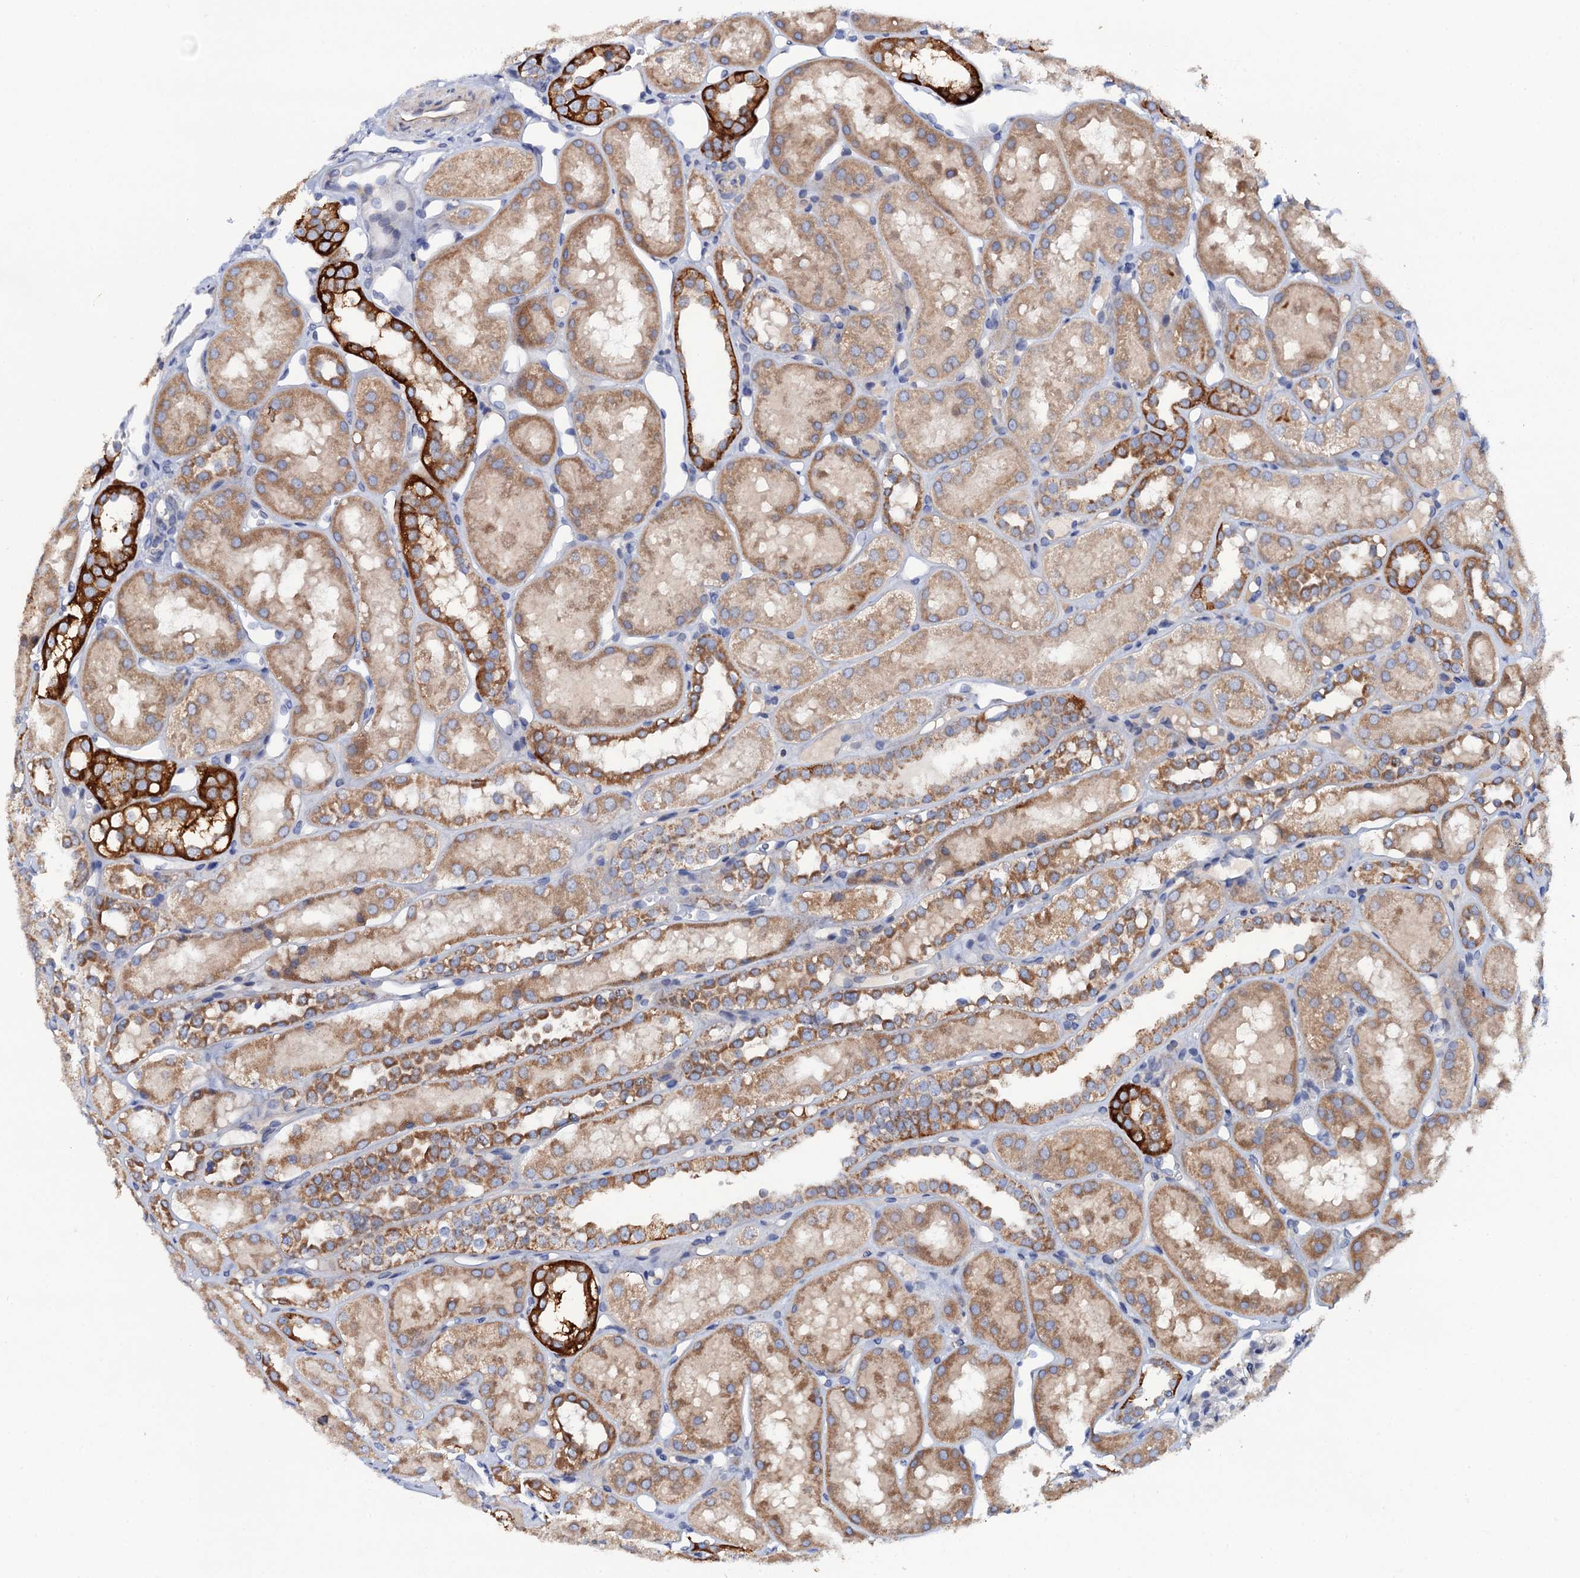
{"staining": {"intensity": "negative", "quantity": "none", "location": "none"}, "tissue": "kidney", "cell_type": "Cells in glomeruli", "image_type": "normal", "snomed": [{"axis": "morphology", "description": "Normal tissue, NOS"}, {"axis": "topography", "description": "Kidney"}], "caption": "Immunohistochemical staining of normal kidney exhibits no significant expression in cells in glomeruli.", "gene": "MRPL48", "patient": {"sex": "male", "age": 16}}